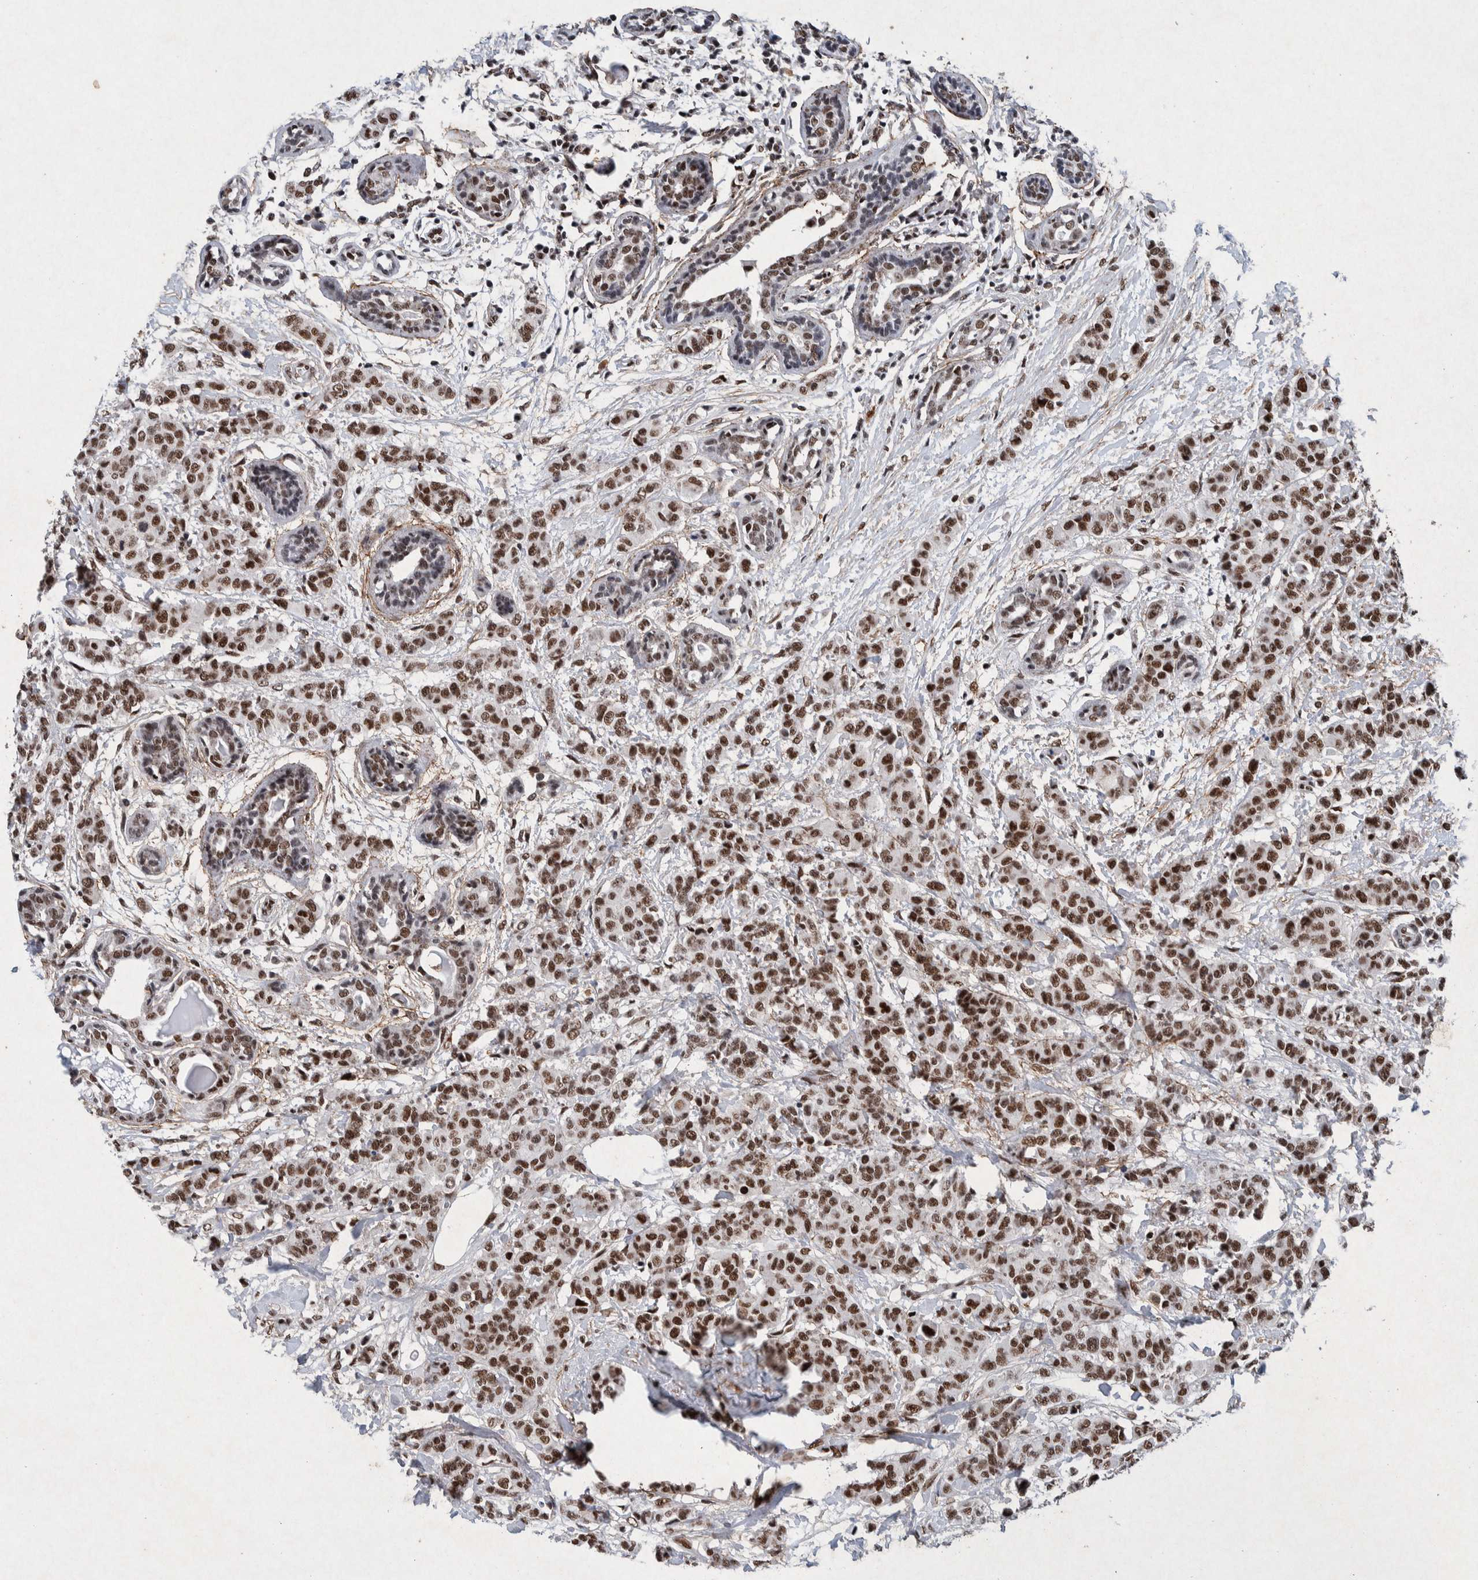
{"staining": {"intensity": "strong", "quantity": ">75%", "location": "nuclear"}, "tissue": "breast cancer", "cell_type": "Tumor cells", "image_type": "cancer", "snomed": [{"axis": "morphology", "description": "Normal tissue, NOS"}, {"axis": "morphology", "description": "Duct carcinoma"}, {"axis": "topography", "description": "Breast"}], "caption": "This photomicrograph shows immunohistochemistry staining of human invasive ductal carcinoma (breast), with high strong nuclear positivity in about >75% of tumor cells.", "gene": "TAF10", "patient": {"sex": "female", "age": 40}}